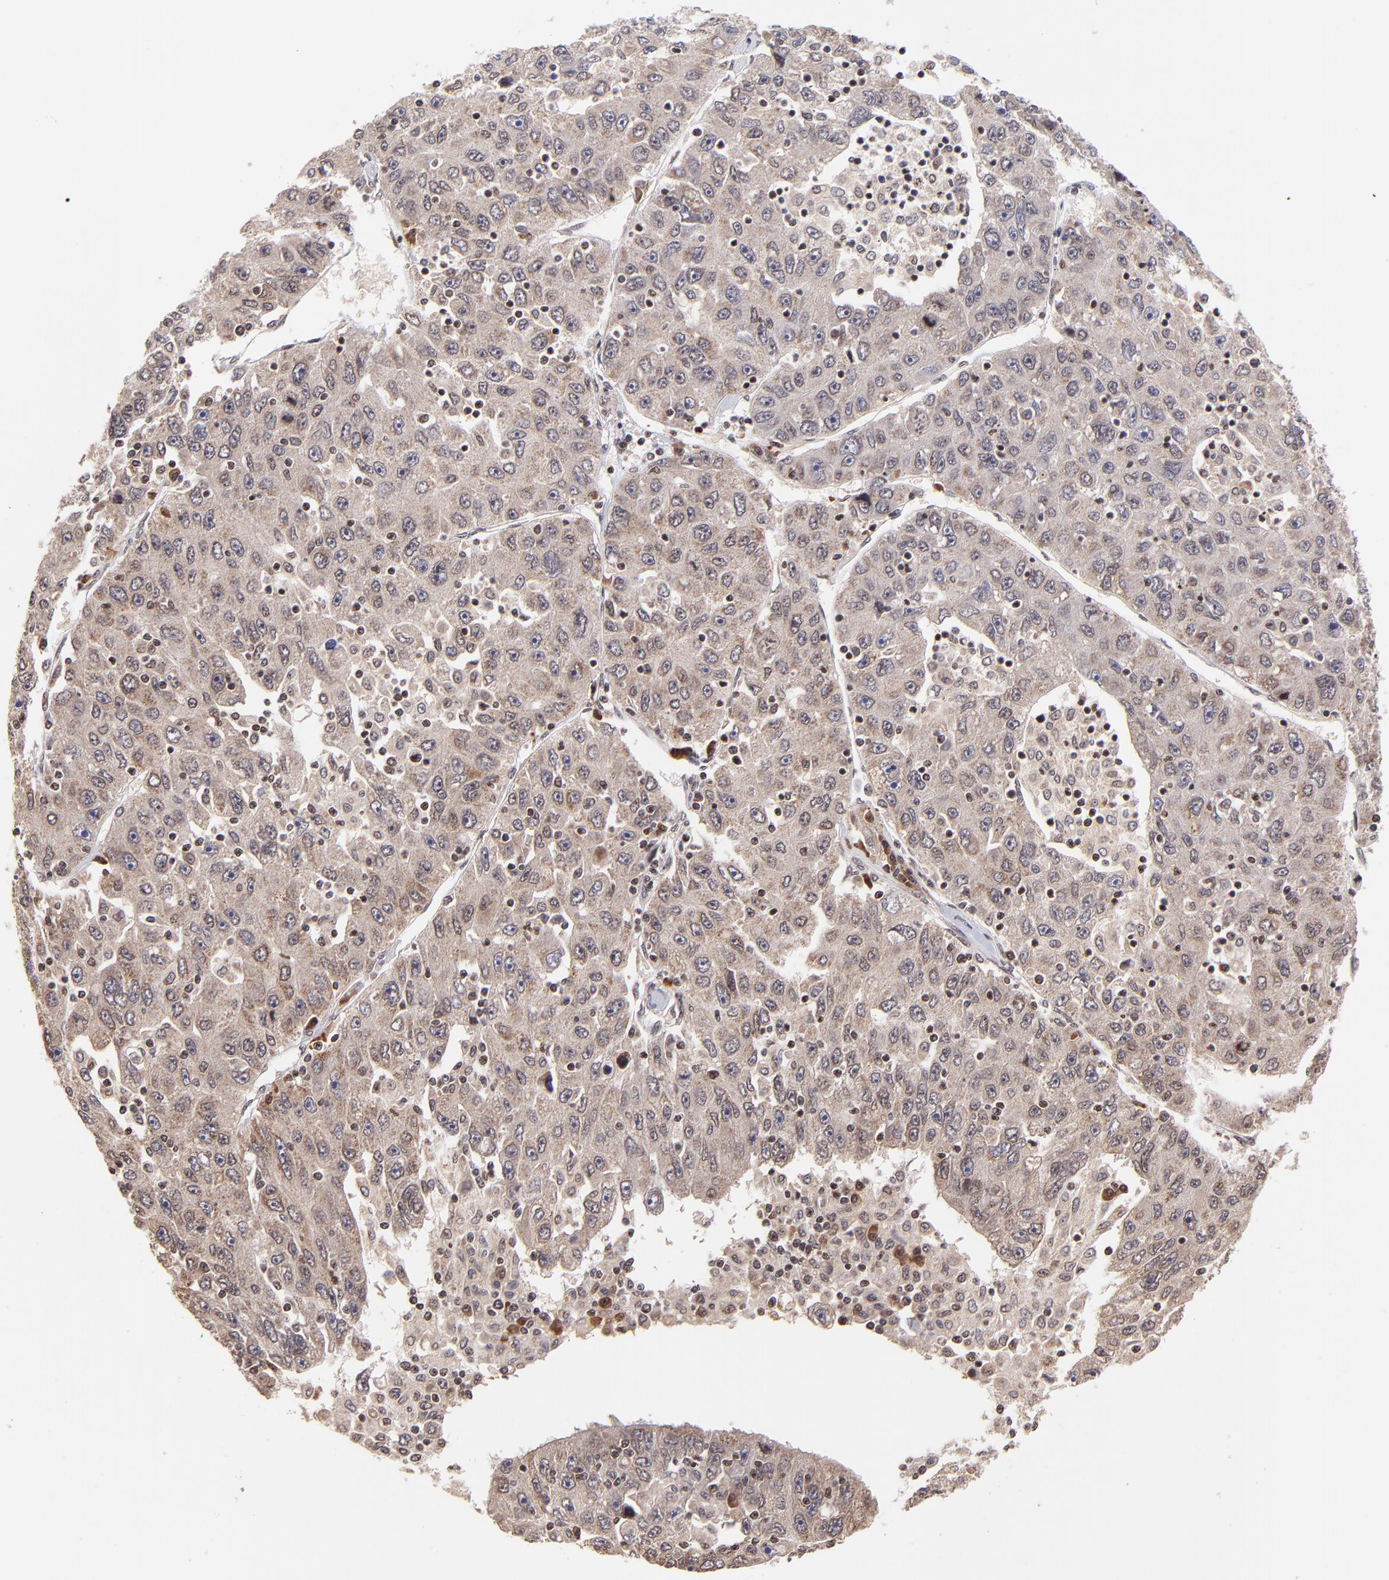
{"staining": {"intensity": "moderate", "quantity": ">75%", "location": "cytoplasmic/membranous"}, "tissue": "liver cancer", "cell_type": "Tumor cells", "image_type": "cancer", "snomed": [{"axis": "morphology", "description": "Carcinoma, Hepatocellular, NOS"}, {"axis": "topography", "description": "Liver"}], "caption": "Liver cancer (hepatocellular carcinoma) stained with immunohistochemistry demonstrates moderate cytoplasmic/membranous expression in approximately >75% of tumor cells. The staining was performed using DAB (3,3'-diaminobenzidine) to visualize the protein expression in brown, while the nuclei were stained in blue with hematoxylin (Magnification: 20x).", "gene": "WDR25", "patient": {"sex": "male", "age": 49}}